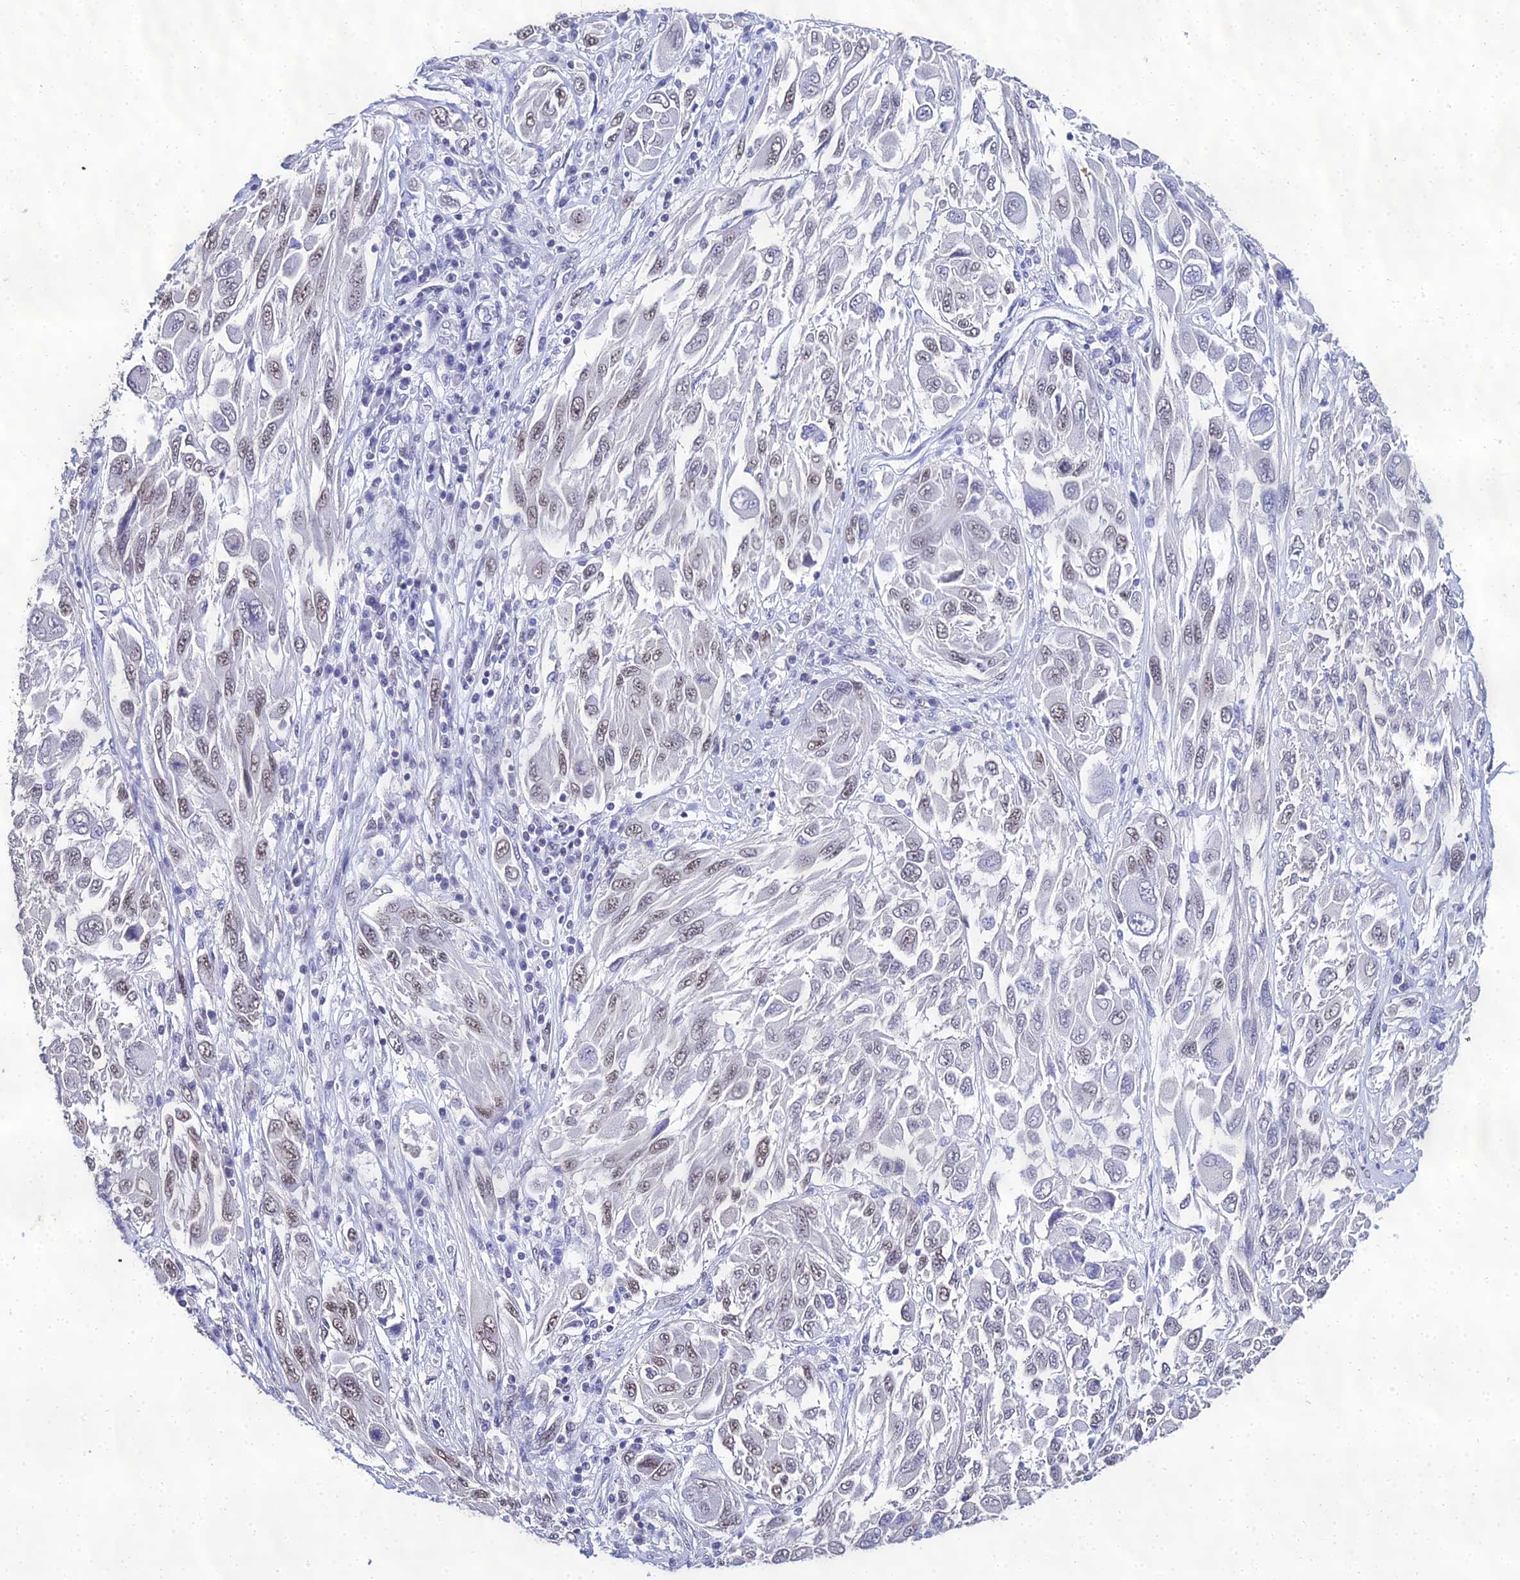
{"staining": {"intensity": "weak", "quantity": ">75%", "location": "nuclear"}, "tissue": "melanoma", "cell_type": "Tumor cells", "image_type": "cancer", "snomed": [{"axis": "morphology", "description": "Malignant melanoma, NOS"}, {"axis": "topography", "description": "Skin"}], "caption": "A brown stain highlights weak nuclear expression of a protein in human malignant melanoma tumor cells.", "gene": "PPP4R2", "patient": {"sex": "female", "age": 91}}